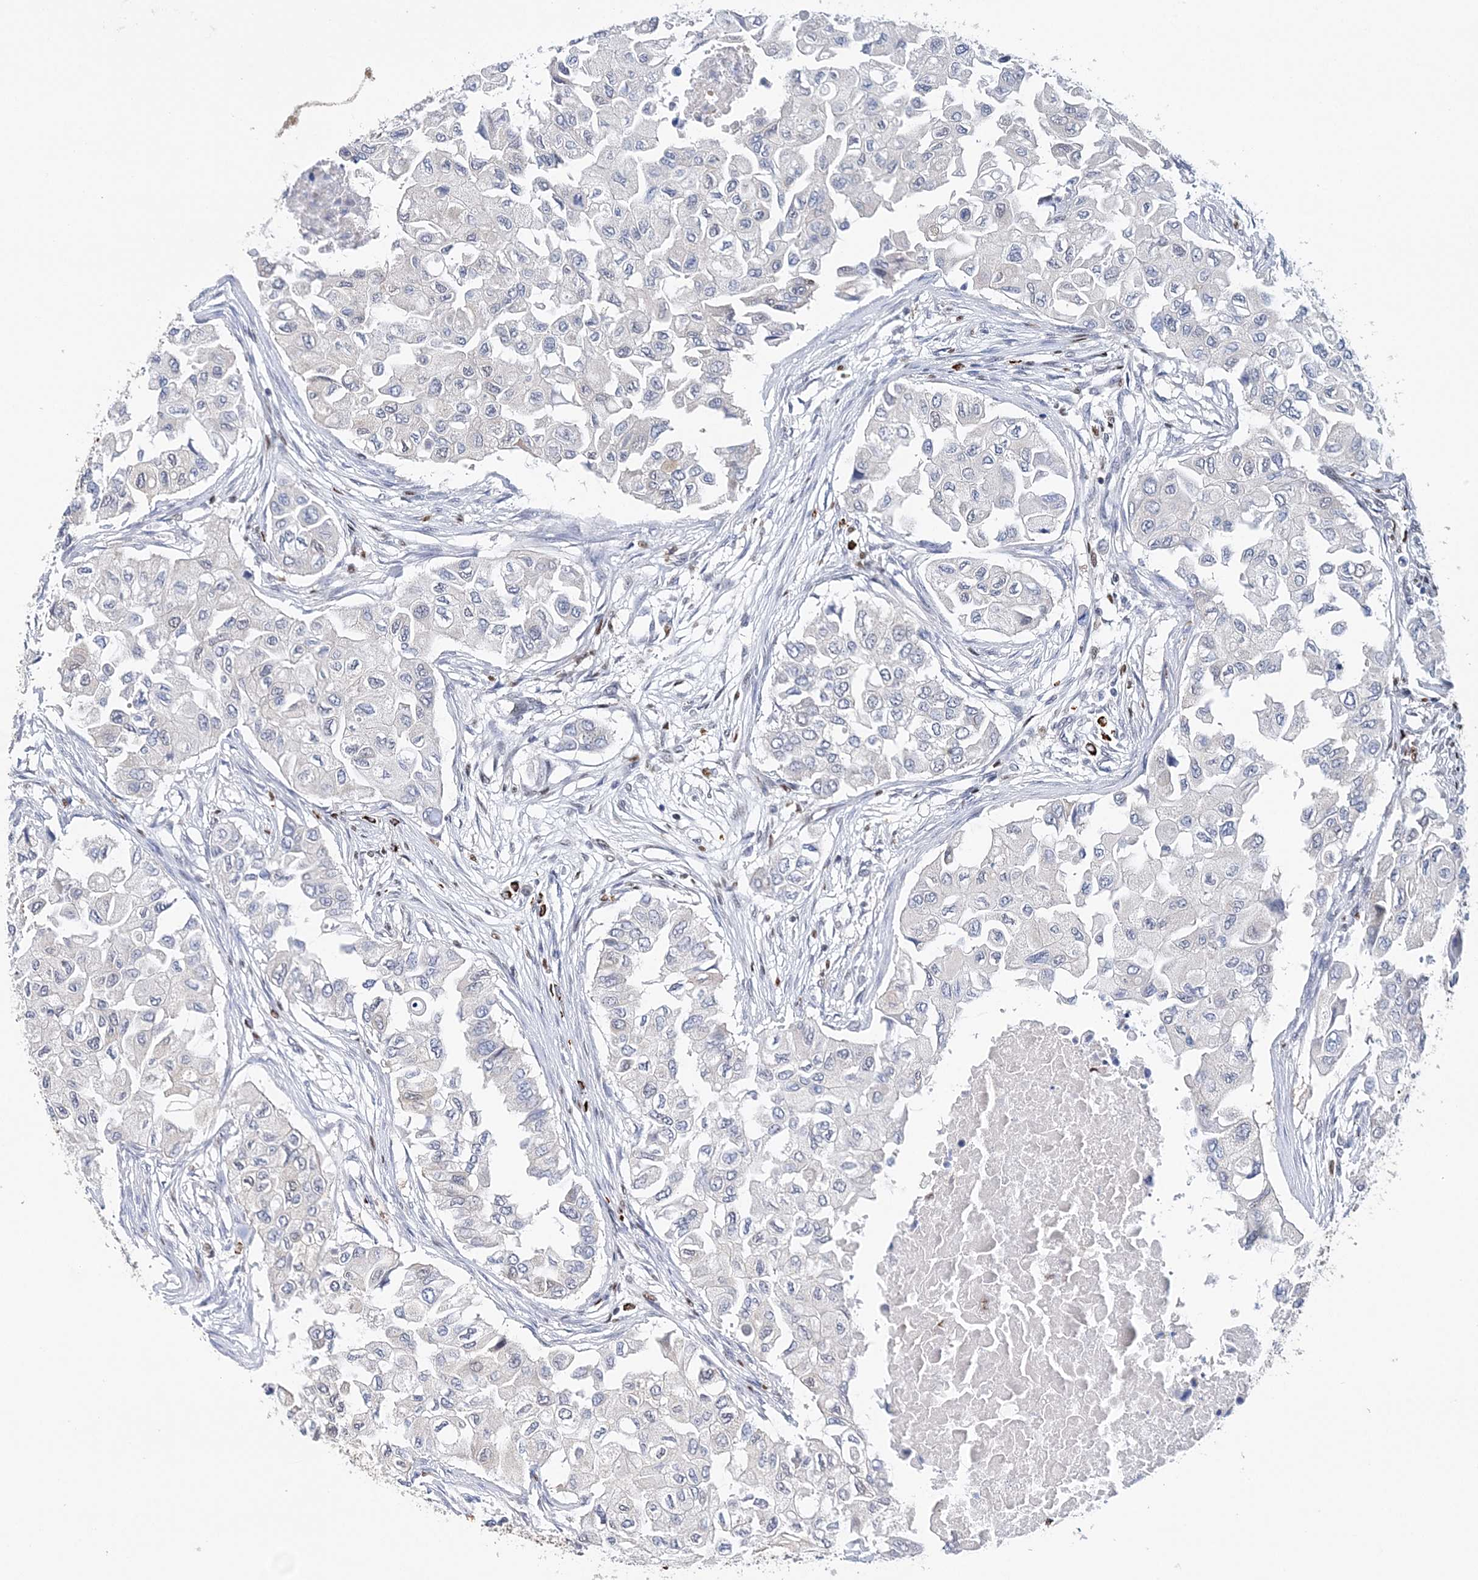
{"staining": {"intensity": "negative", "quantity": "none", "location": "none"}, "tissue": "breast cancer", "cell_type": "Tumor cells", "image_type": "cancer", "snomed": [{"axis": "morphology", "description": "Normal tissue, NOS"}, {"axis": "morphology", "description": "Duct carcinoma"}, {"axis": "topography", "description": "Breast"}], "caption": "A micrograph of human breast cancer (intraductal carcinoma) is negative for staining in tumor cells.", "gene": "NIT2", "patient": {"sex": "female", "age": 49}}